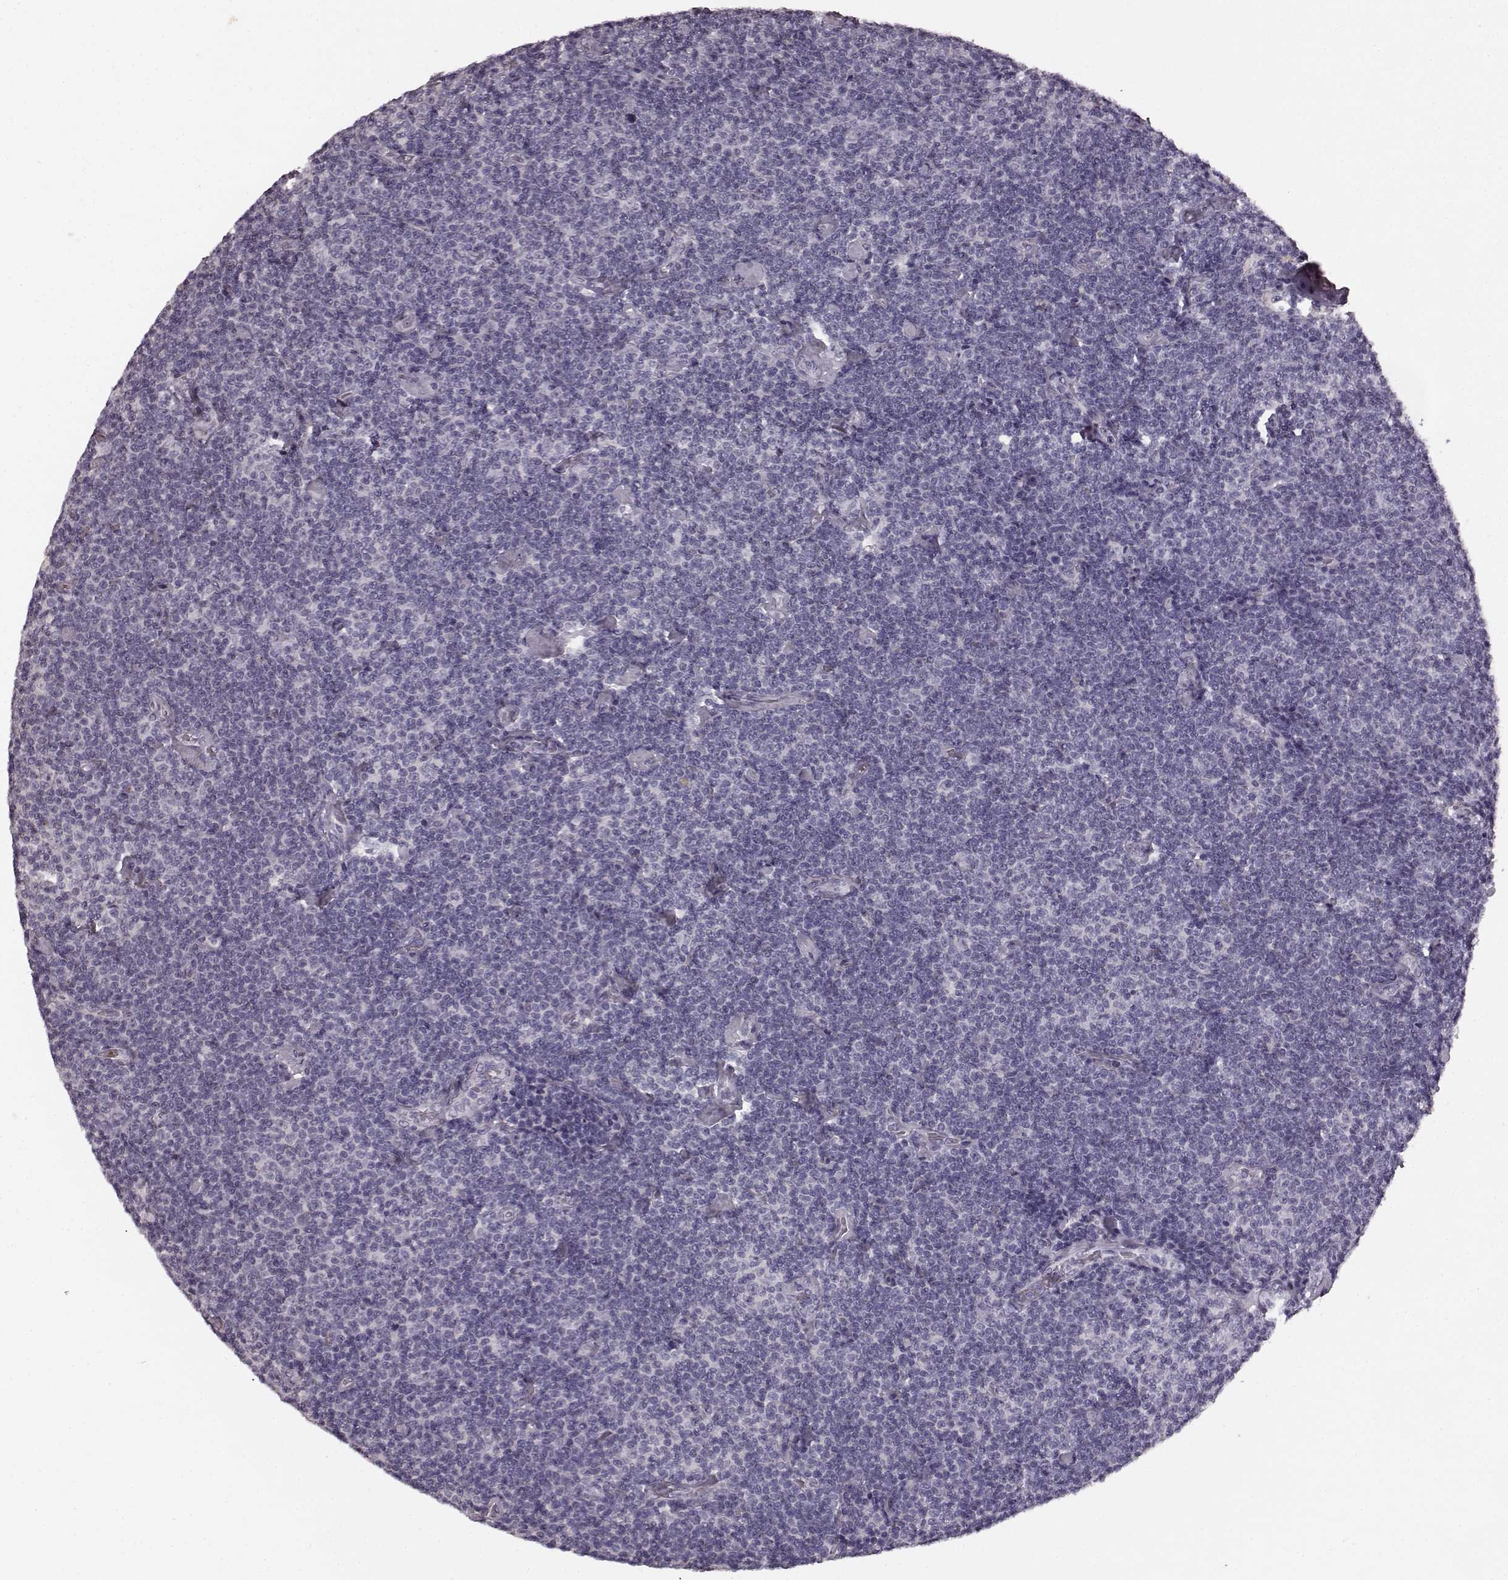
{"staining": {"intensity": "negative", "quantity": "none", "location": "none"}, "tissue": "lymphoma", "cell_type": "Tumor cells", "image_type": "cancer", "snomed": [{"axis": "morphology", "description": "Malignant lymphoma, non-Hodgkin's type, Low grade"}, {"axis": "topography", "description": "Lymph node"}], "caption": "Immunohistochemistry of lymphoma displays no staining in tumor cells.", "gene": "RIT2", "patient": {"sex": "male", "age": 81}}